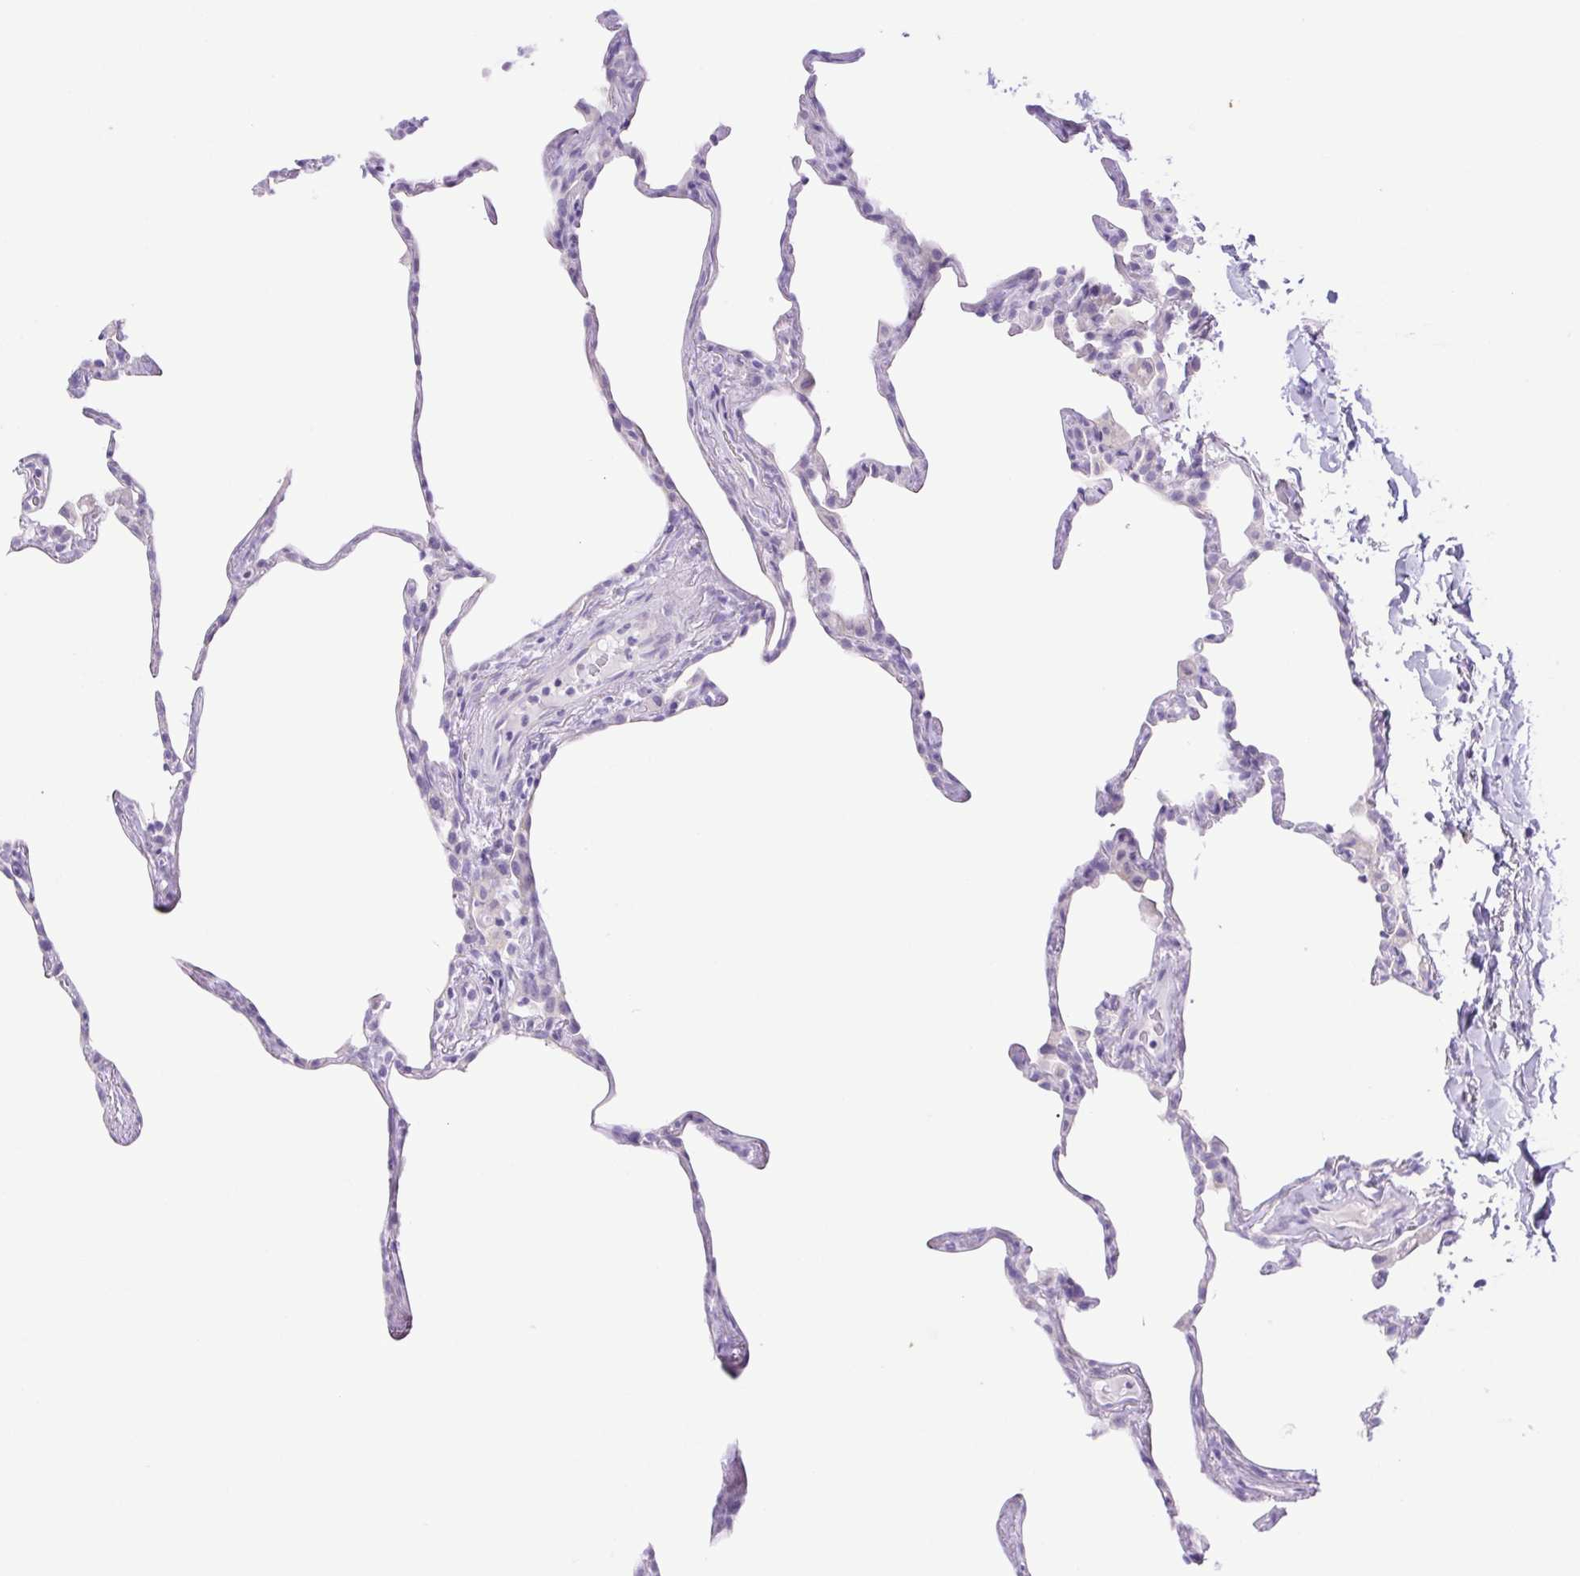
{"staining": {"intensity": "negative", "quantity": "none", "location": "none"}, "tissue": "lung", "cell_type": "Alveolar cells", "image_type": "normal", "snomed": [{"axis": "morphology", "description": "Normal tissue, NOS"}, {"axis": "topography", "description": "Lung"}], "caption": "Lung stained for a protein using immunohistochemistry shows no expression alveolar cells.", "gene": "CDSN", "patient": {"sex": "male", "age": 65}}